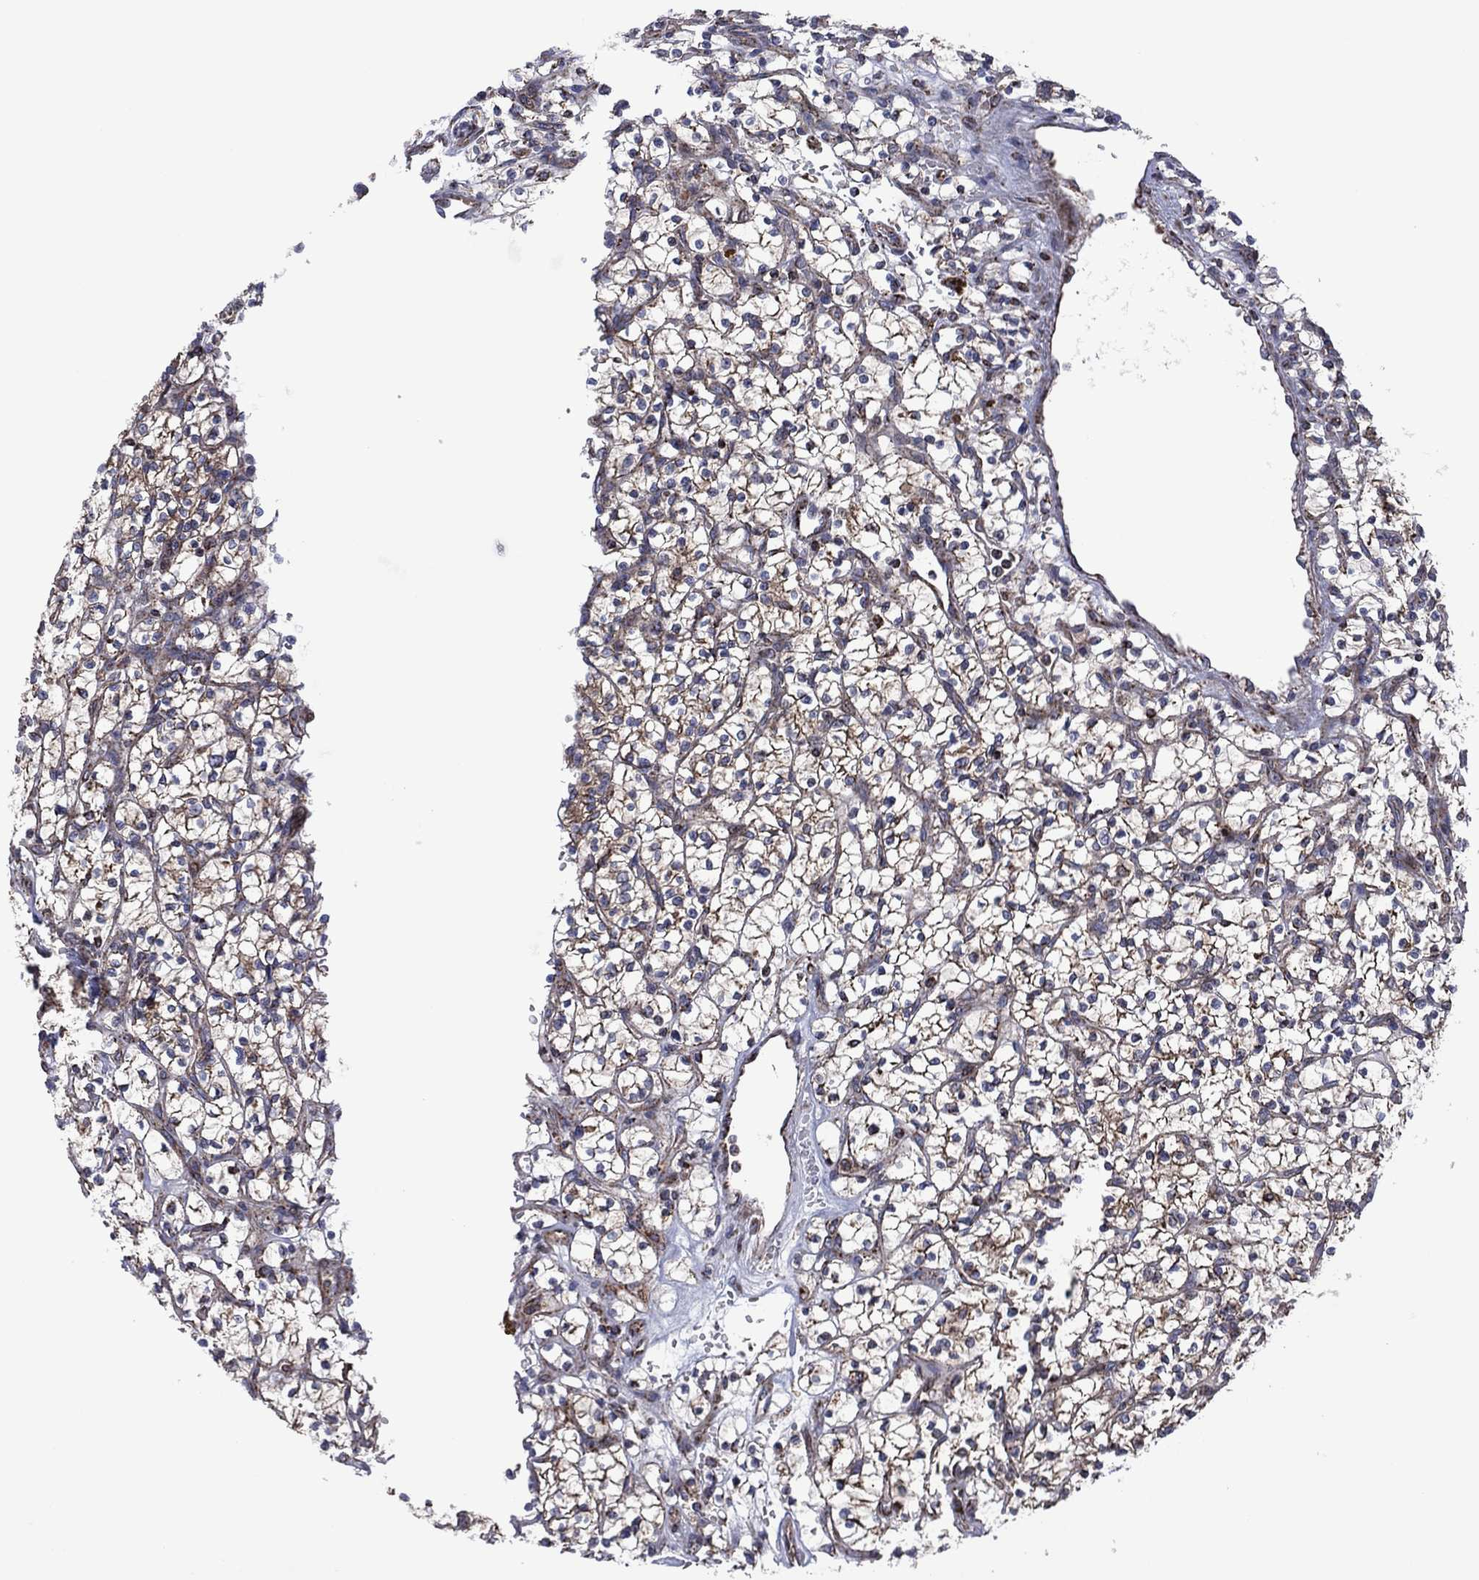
{"staining": {"intensity": "moderate", "quantity": "25%-75%", "location": "cytoplasmic/membranous"}, "tissue": "renal cancer", "cell_type": "Tumor cells", "image_type": "cancer", "snomed": [{"axis": "morphology", "description": "Adenocarcinoma, NOS"}, {"axis": "topography", "description": "Kidney"}], "caption": "A medium amount of moderate cytoplasmic/membranous expression is identified in about 25%-75% of tumor cells in renal cancer (adenocarcinoma) tissue.", "gene": "PIDD1", "patient": {"sex": "female", "age": 64}}